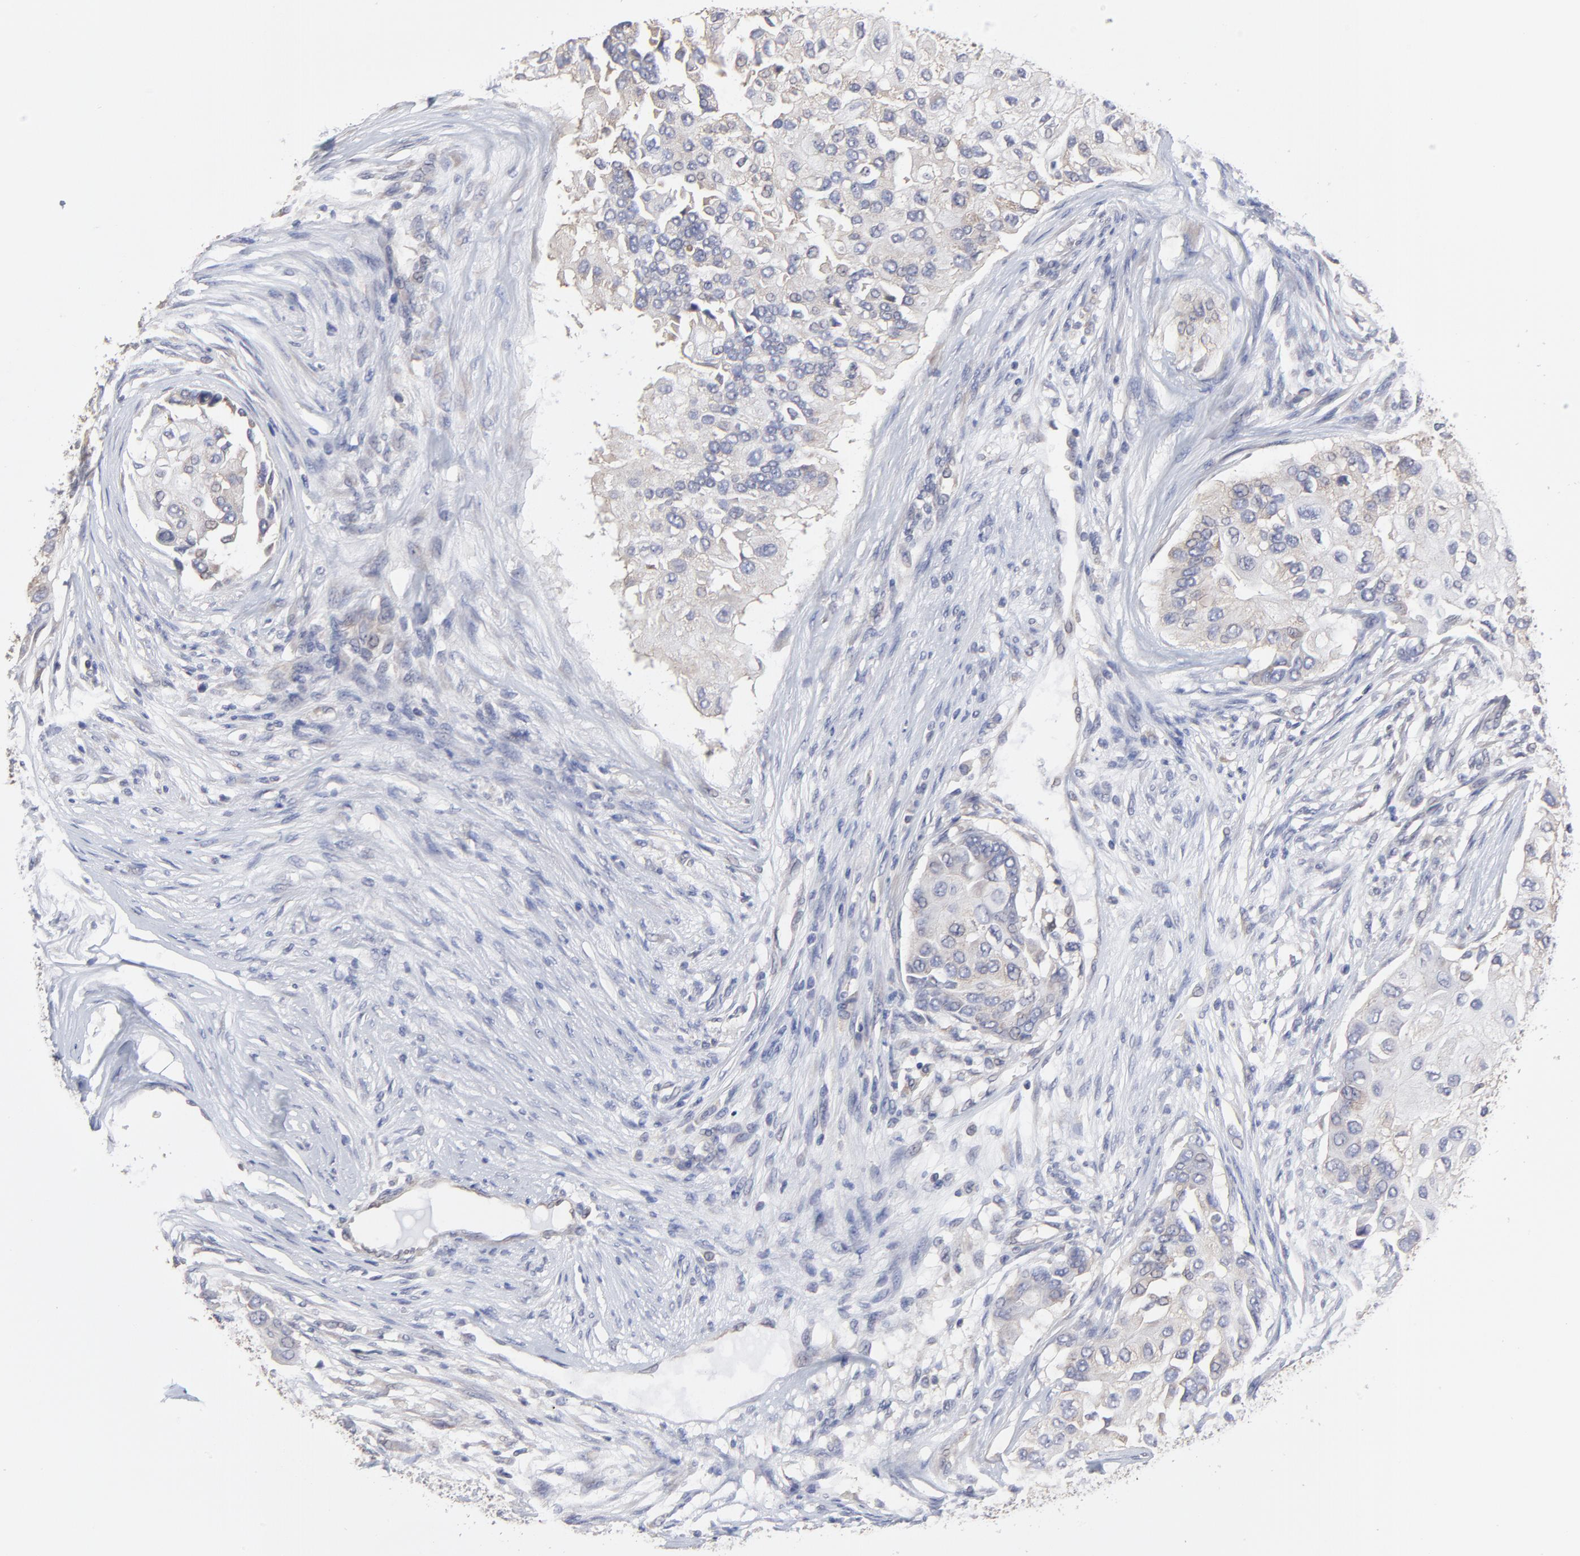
{"staining": {"intensity": "weak", "quantity": "<25%", "location": "cytoplasmic/membranous"}, "tissue": "breast cancer", "cell_type": "Tumor cells", "image_type": "cancer", "snomed": [{"axis": "morphology", "description": "Normal tissue, NOS"}, {"axis": "morphology", "description": "Duct carcinoma"}, {"axis": "topography", "description": "Breast"}], "caption": "High magnification brightfield microscopy of breast cancer stained with DAB (3,3'-diaminobenzidine) (brown) and counterstained with hematoxylin (blue): tumor cells show no significant staining. Nuclei are stained in blue.", "gene": "CCT2", "patient": {"sex": "female", "age": 49}}